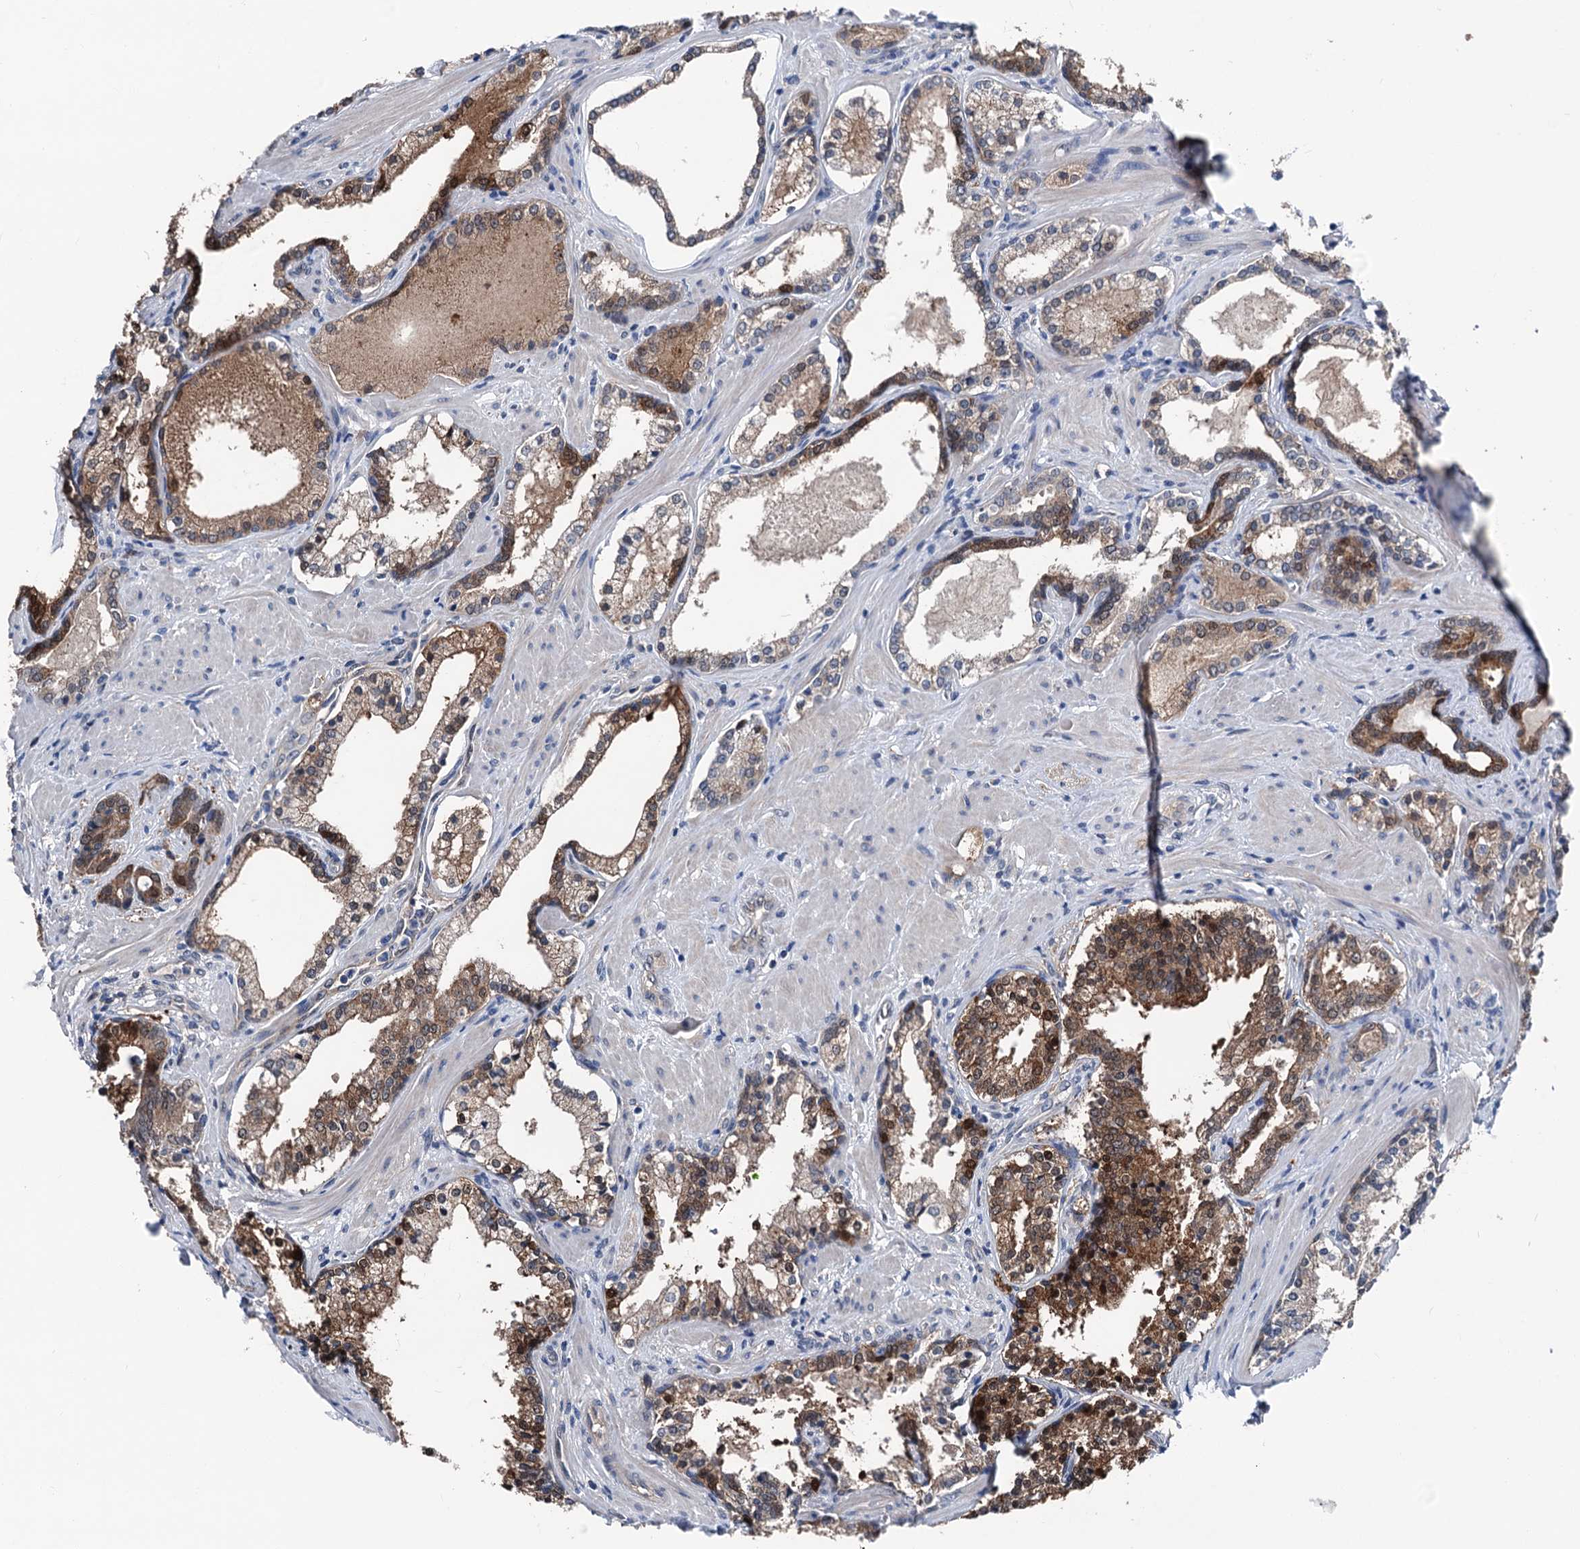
{"staining": {"intensity": "strong", "quantity": "25%-75%", "location": "cytoplasmic/membranous,nuclear"}, "tissue": "prostate cancer", "cell_type": "Tumor cells", "image_type": "cancer", "snomed": [{"axis": "morphology", "description": "Adenocarcinoma, High grade"}, {"axis": "topography", "description": "Prostate"}], "caption": "Protein expression analysis of high-grade adenocarcinoma (prostate) exhibits strong cytoplasmic/membranous and nuclear expression in about 25%-75% of tumor cells. The protein is stained brown, and the nuclei are stained in blue (DAB (3,3'-diaminobenzidine) IHC with brightfield microscopy, high magnification).", "gene": "GLO1", "patient": {"sex": "male", "age": 58}}